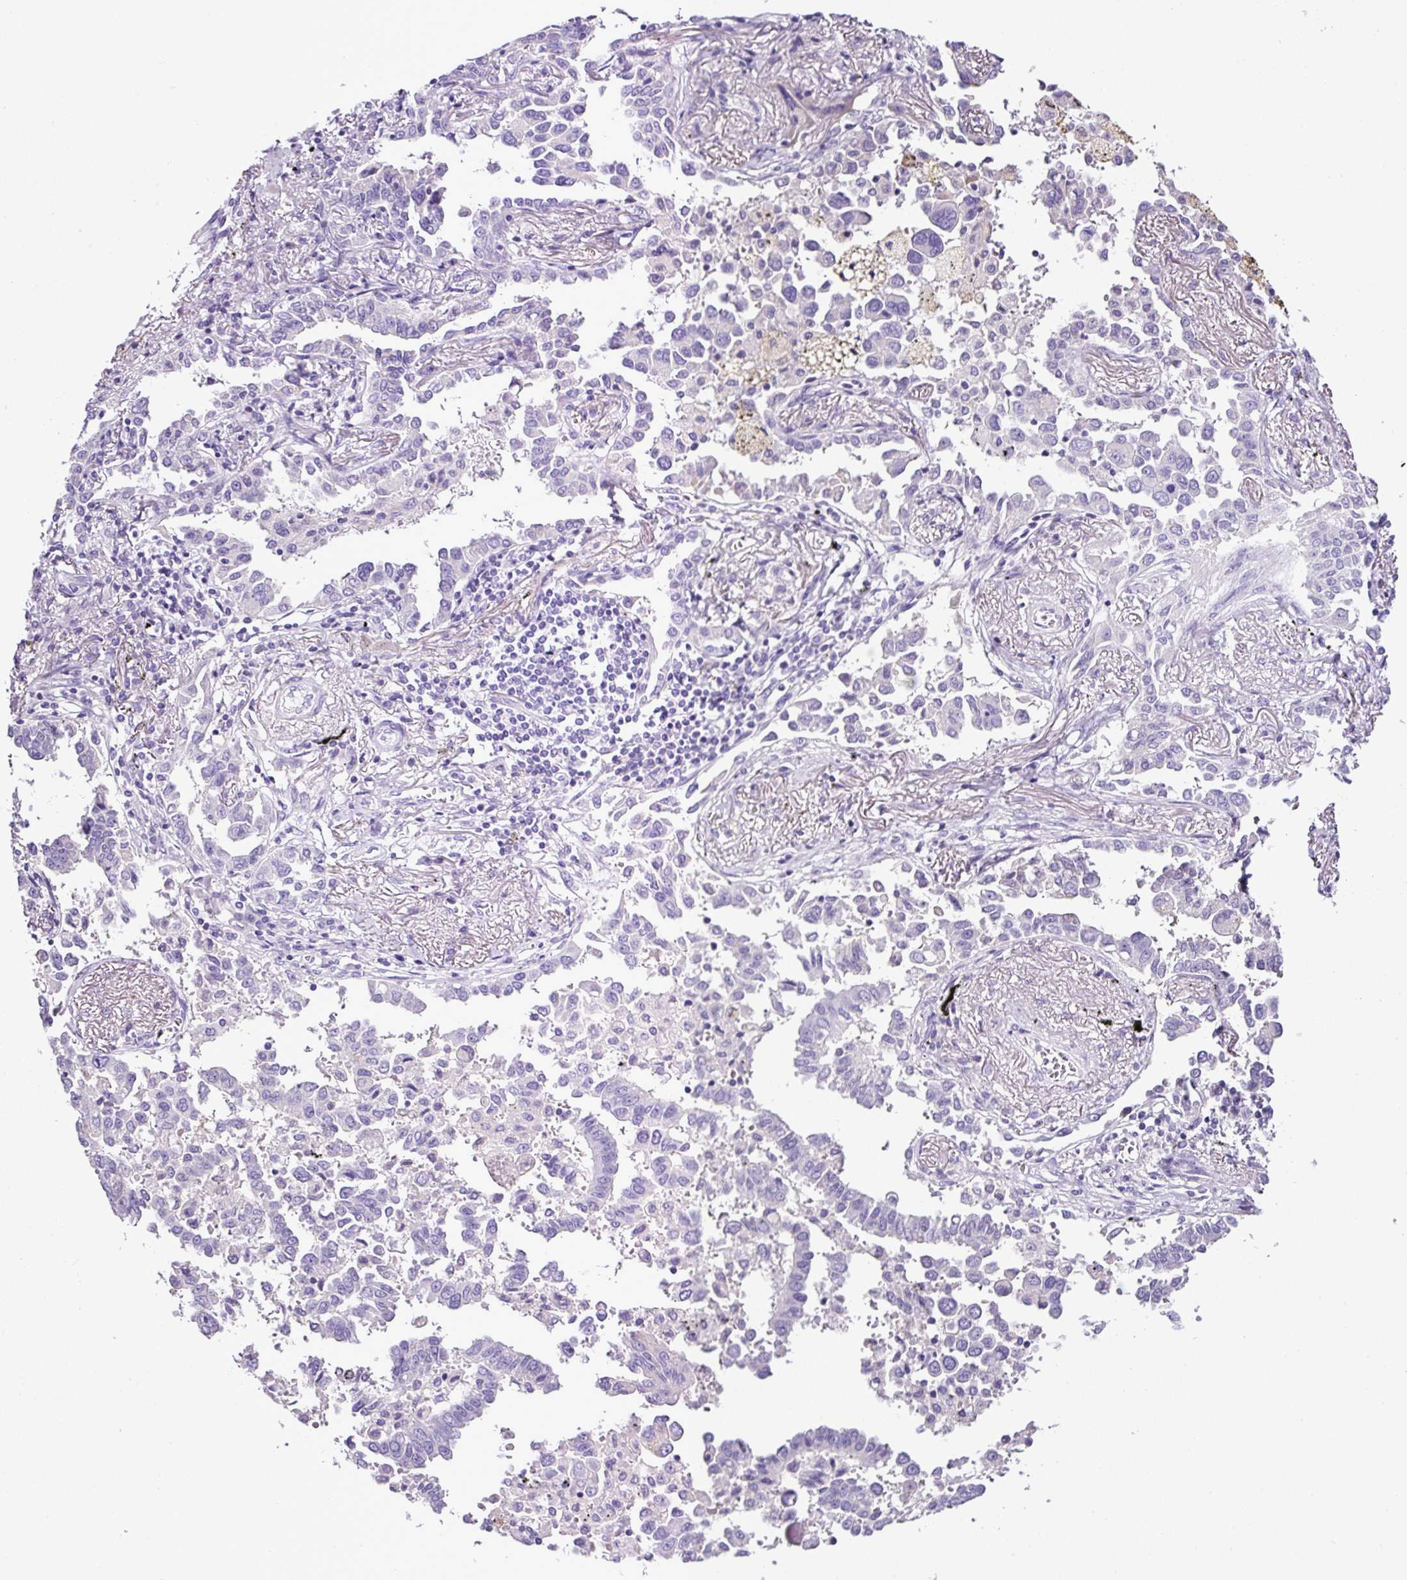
{"staining": {"intensity": "negative", "quantity": "none", "location": "none"}, "tissue": "lung cancer", "cell_type": "Tumor cells", "image_type": "cancer", "snomed": [{"axis": "morphology", "description": "Adenocarcinoma, NOS"}, {"axis": "topography", "description": "Lung"}], "caption": "IHC photomicrograph of human adenocarcinoma (lung) stained for a protein (brown), which displays no staining in tumor cells.", "gene": "SP8", "patient": {"sex": "male", "age": 67}}